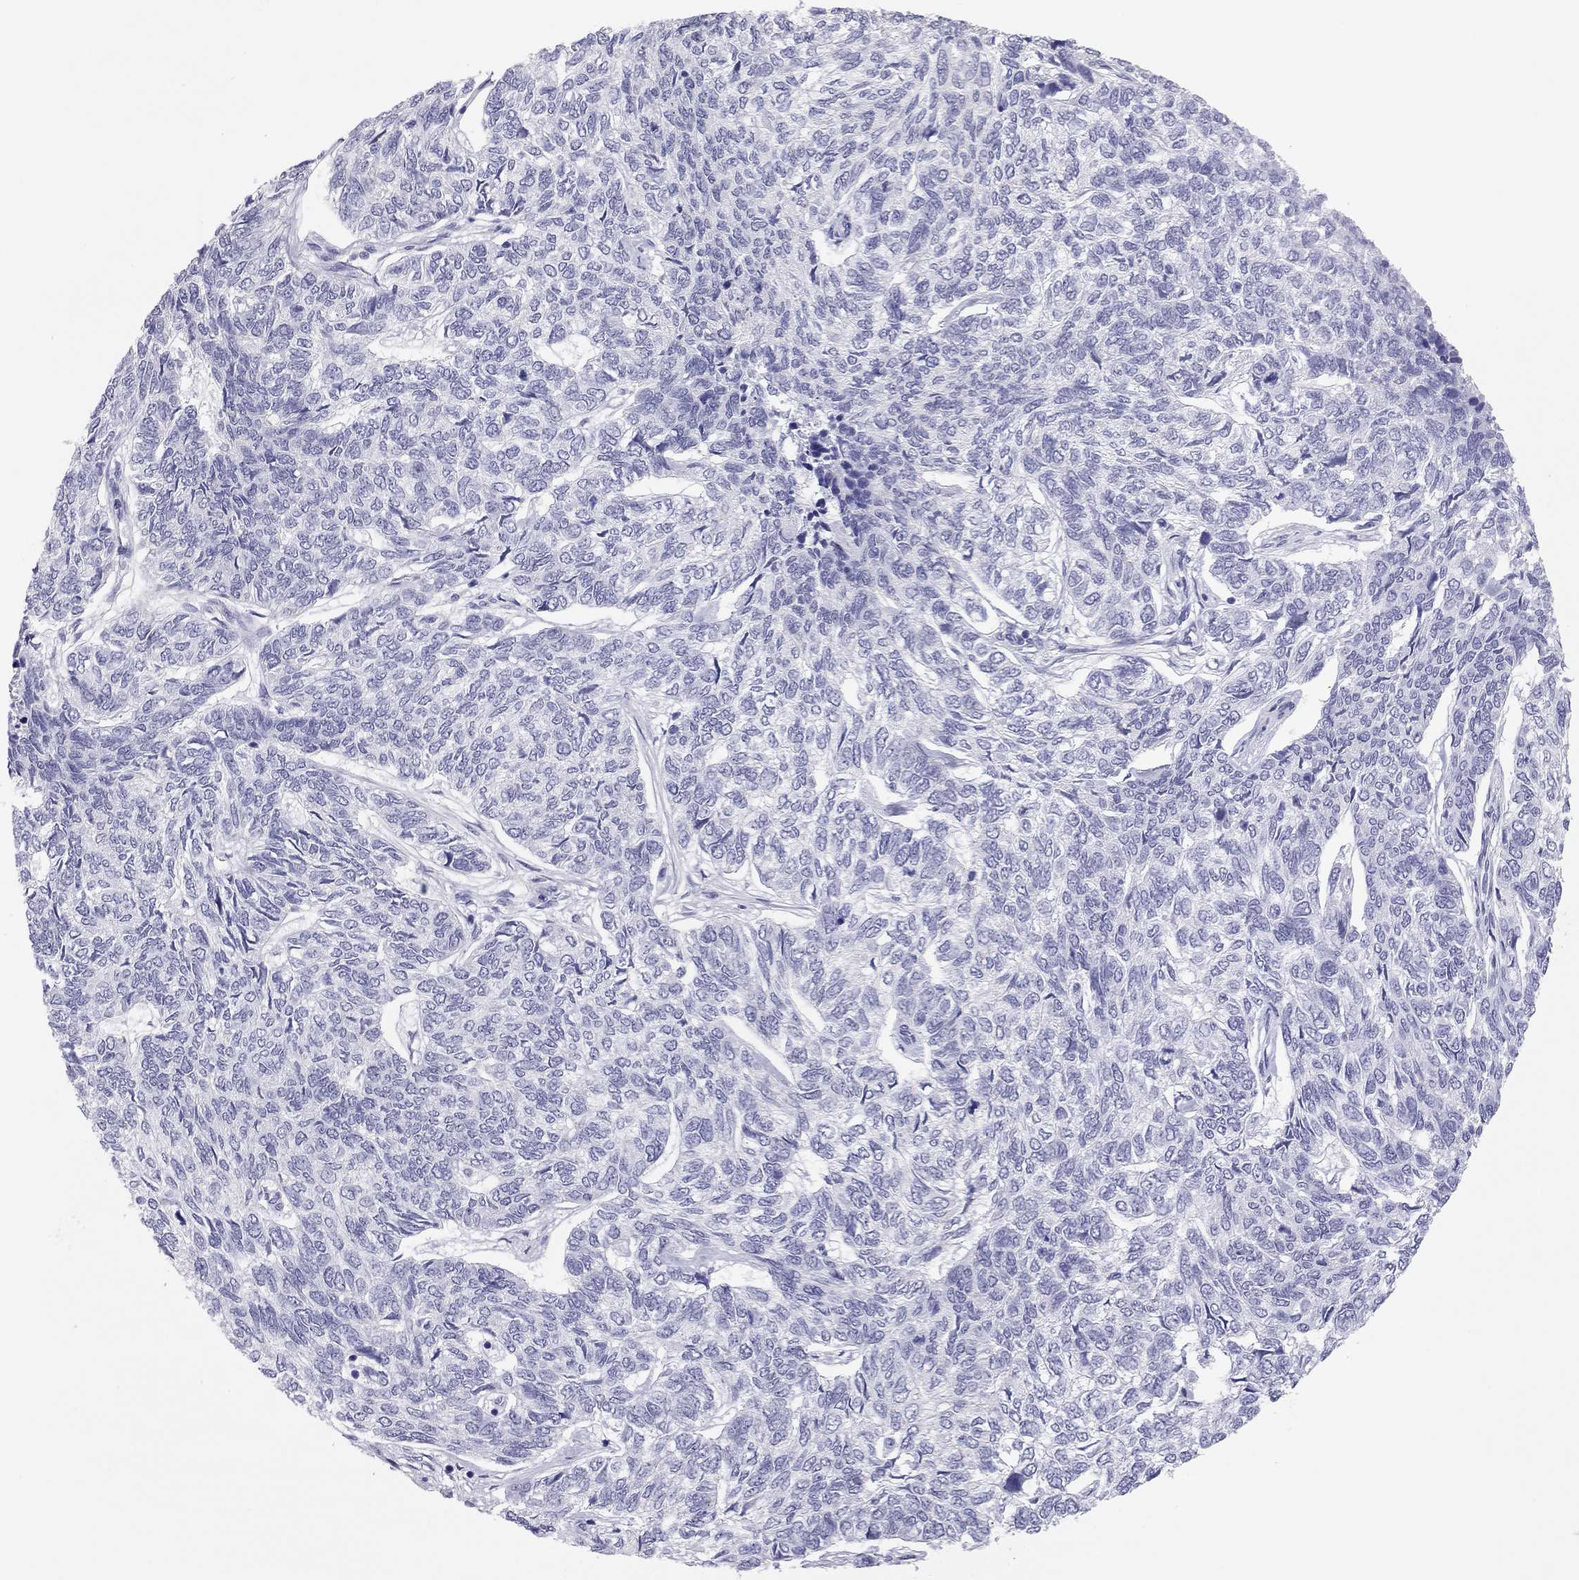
{"staining": {"intensity": "negative", "quantity": "none", "location": "none"}, "tissue": "skin cancer", "cell_type": "Tumor cells", "image_type": "cancer", "snomed": [{"axis": "morphology", "description": "Basal cell carcinoma"}, {"axis": "topography", "description": "Skin"}], "caption": "Immunohistochemical staining of human skin basal cell carcinoma reveals no significant positivity in tumor cells.", "gene": "ADORA2A", "patient": {"sex": "female", "age": 65}}